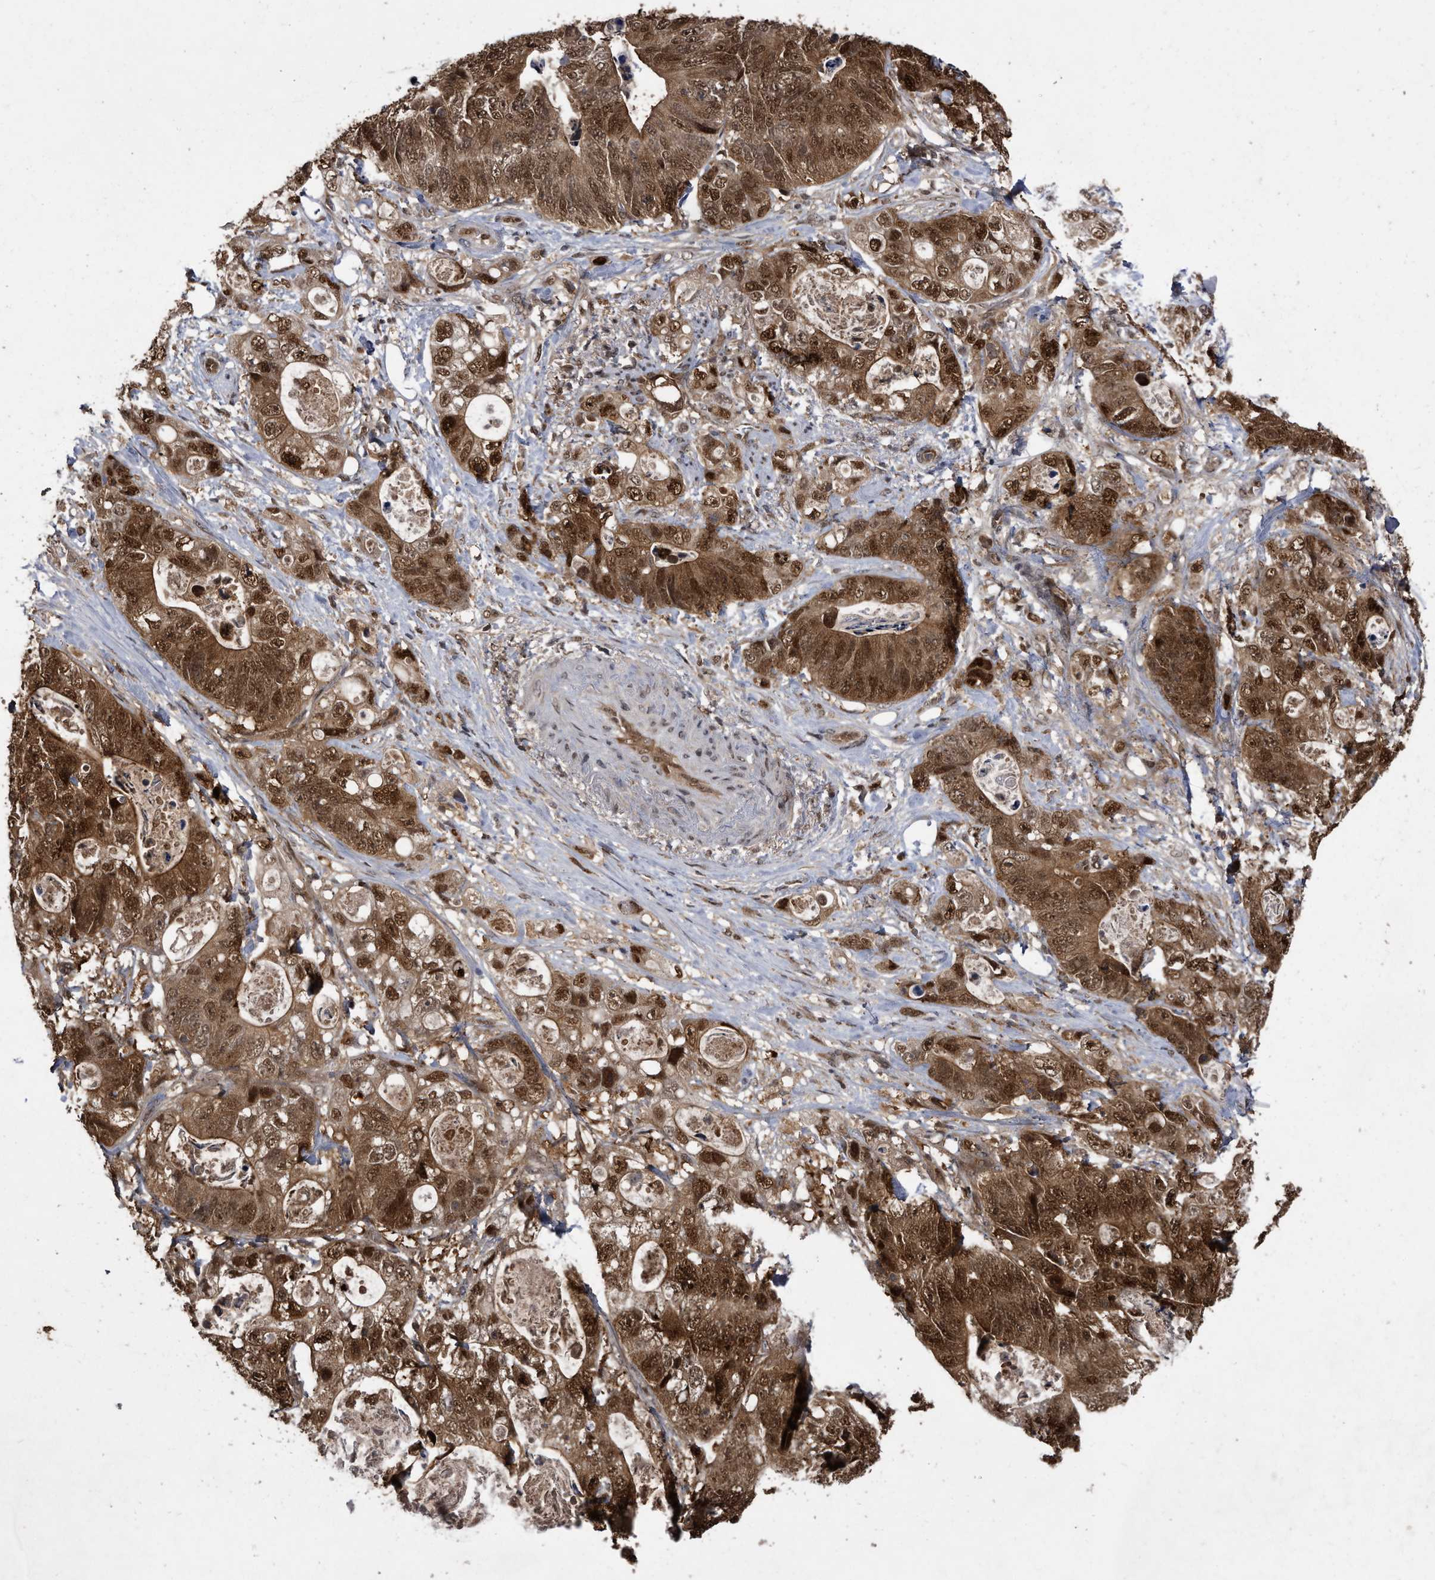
{"staining": {"intensity": "strong", "quantity": ">75%", "location": "cytoplasmic/membranous"}, "tissue": "stomach cancer", "cell_type": "Tumor cells", "image_type": "cancer", "snomed": [{"axis": "morphology", "description": "Normal tissue, NOS"}, {"axis": "morphology", "description": "Adenocarcinoma, NOS"}, {"axis": "topography", "description": "Stomach"}], "caption": "Protein analysis of stomach cancer tissue displays strong cytoplasmic/membranous staining in about >75% of tumor cells.", "gene": "RAD23B", "patient": {"sex": "female", "age": 89}}